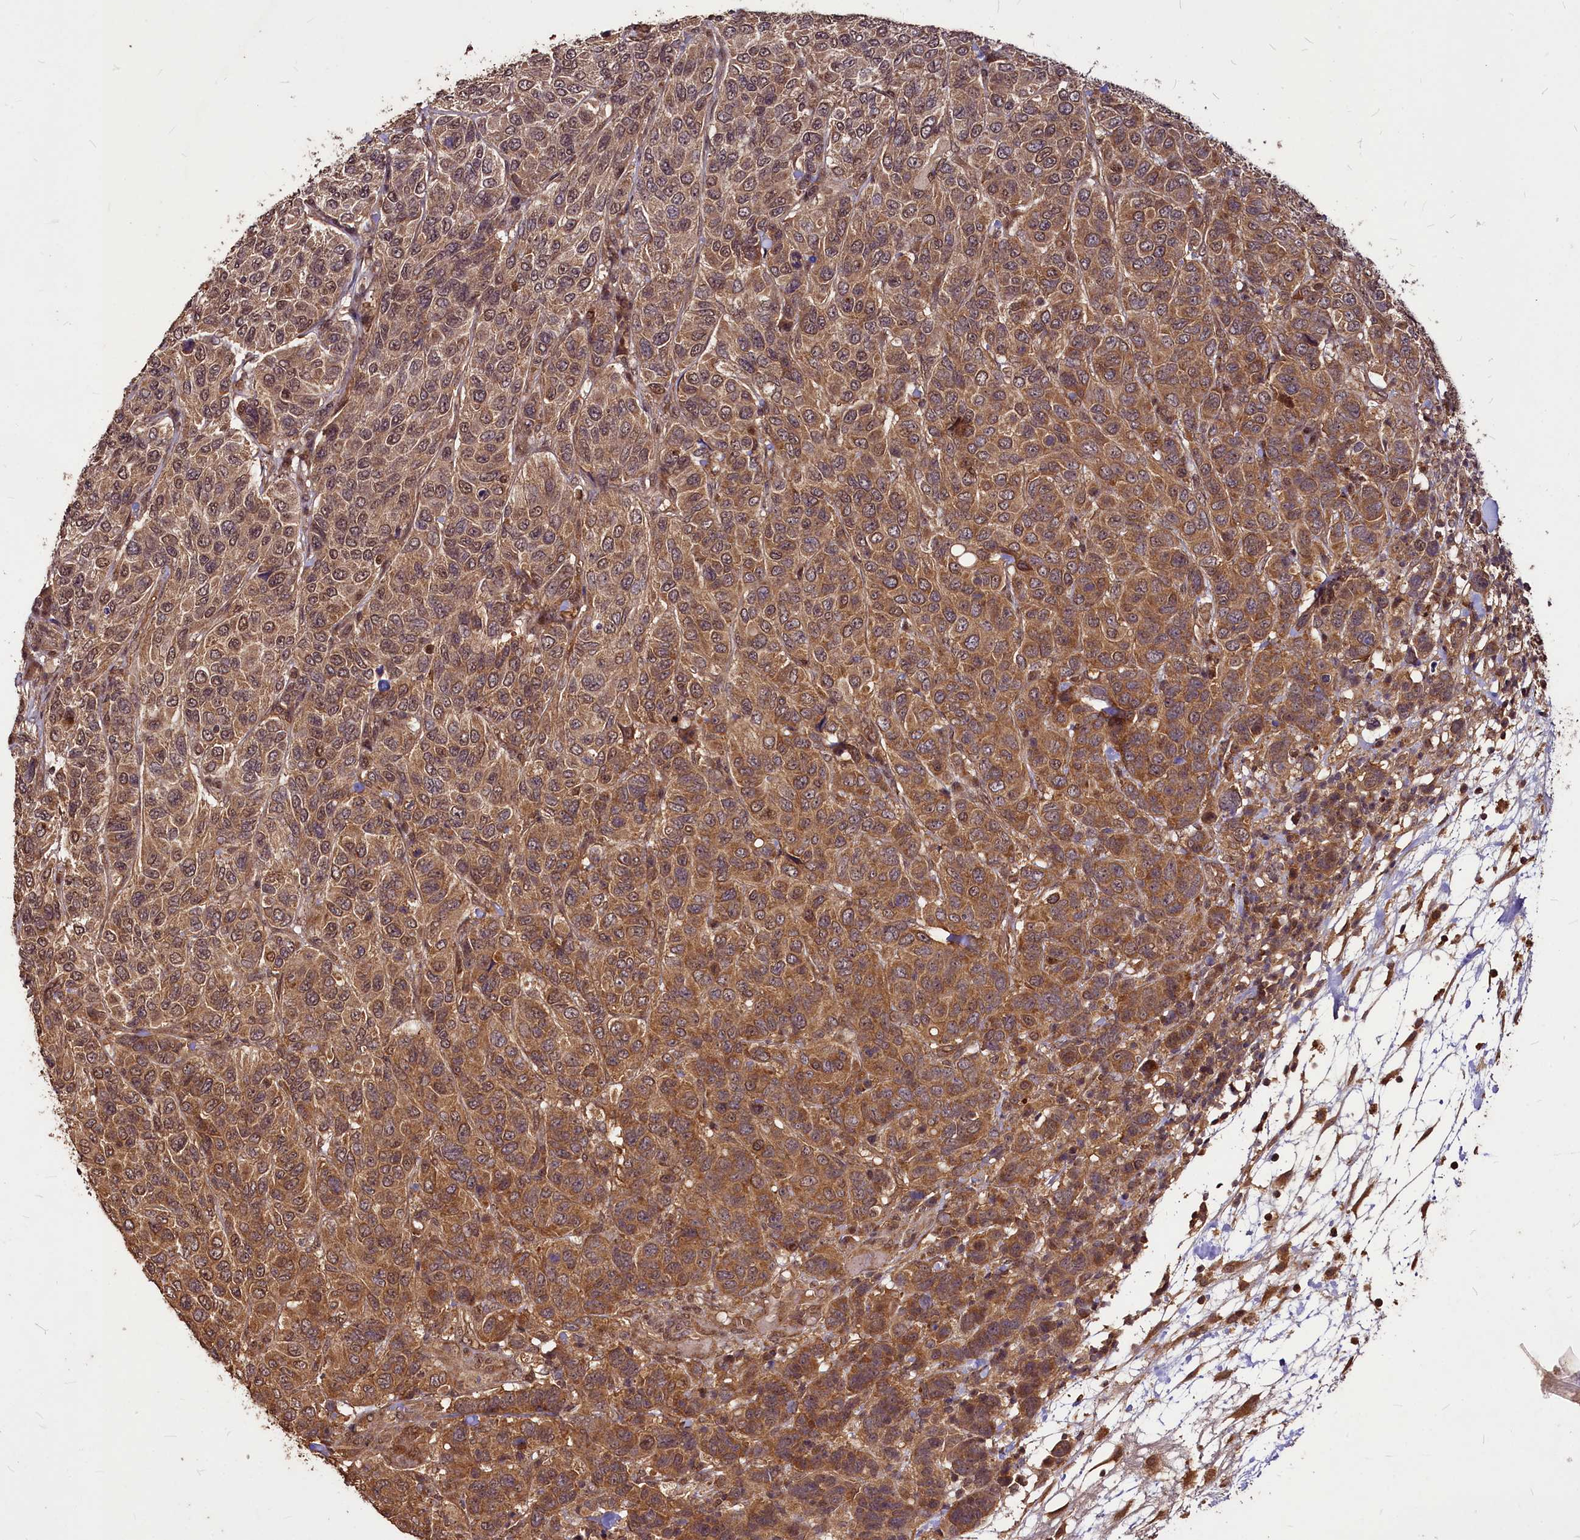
{"staining": {"intensity": "moderate", "quantity": ">75%", "location": "cytoplasmic/membranous,nuclear"}, "tissue": "breast cancer", "cell_type": "Tumor cells", "image_type": "cancer", "snomed": [{"axis": "morphology", "description": "Duct carcinoma"}, {"axis": "topography", "description": "Breast"}], "caption": "Breast cancer (infiltrating ductal carcinoma) stained for a protein (brown) reveals moderate cytoplasmic/membranous and nuclear positive expression in about >75% of tumor cells.", "gene": "VPS51", "patient": {"sex": "female", "age": 55}}